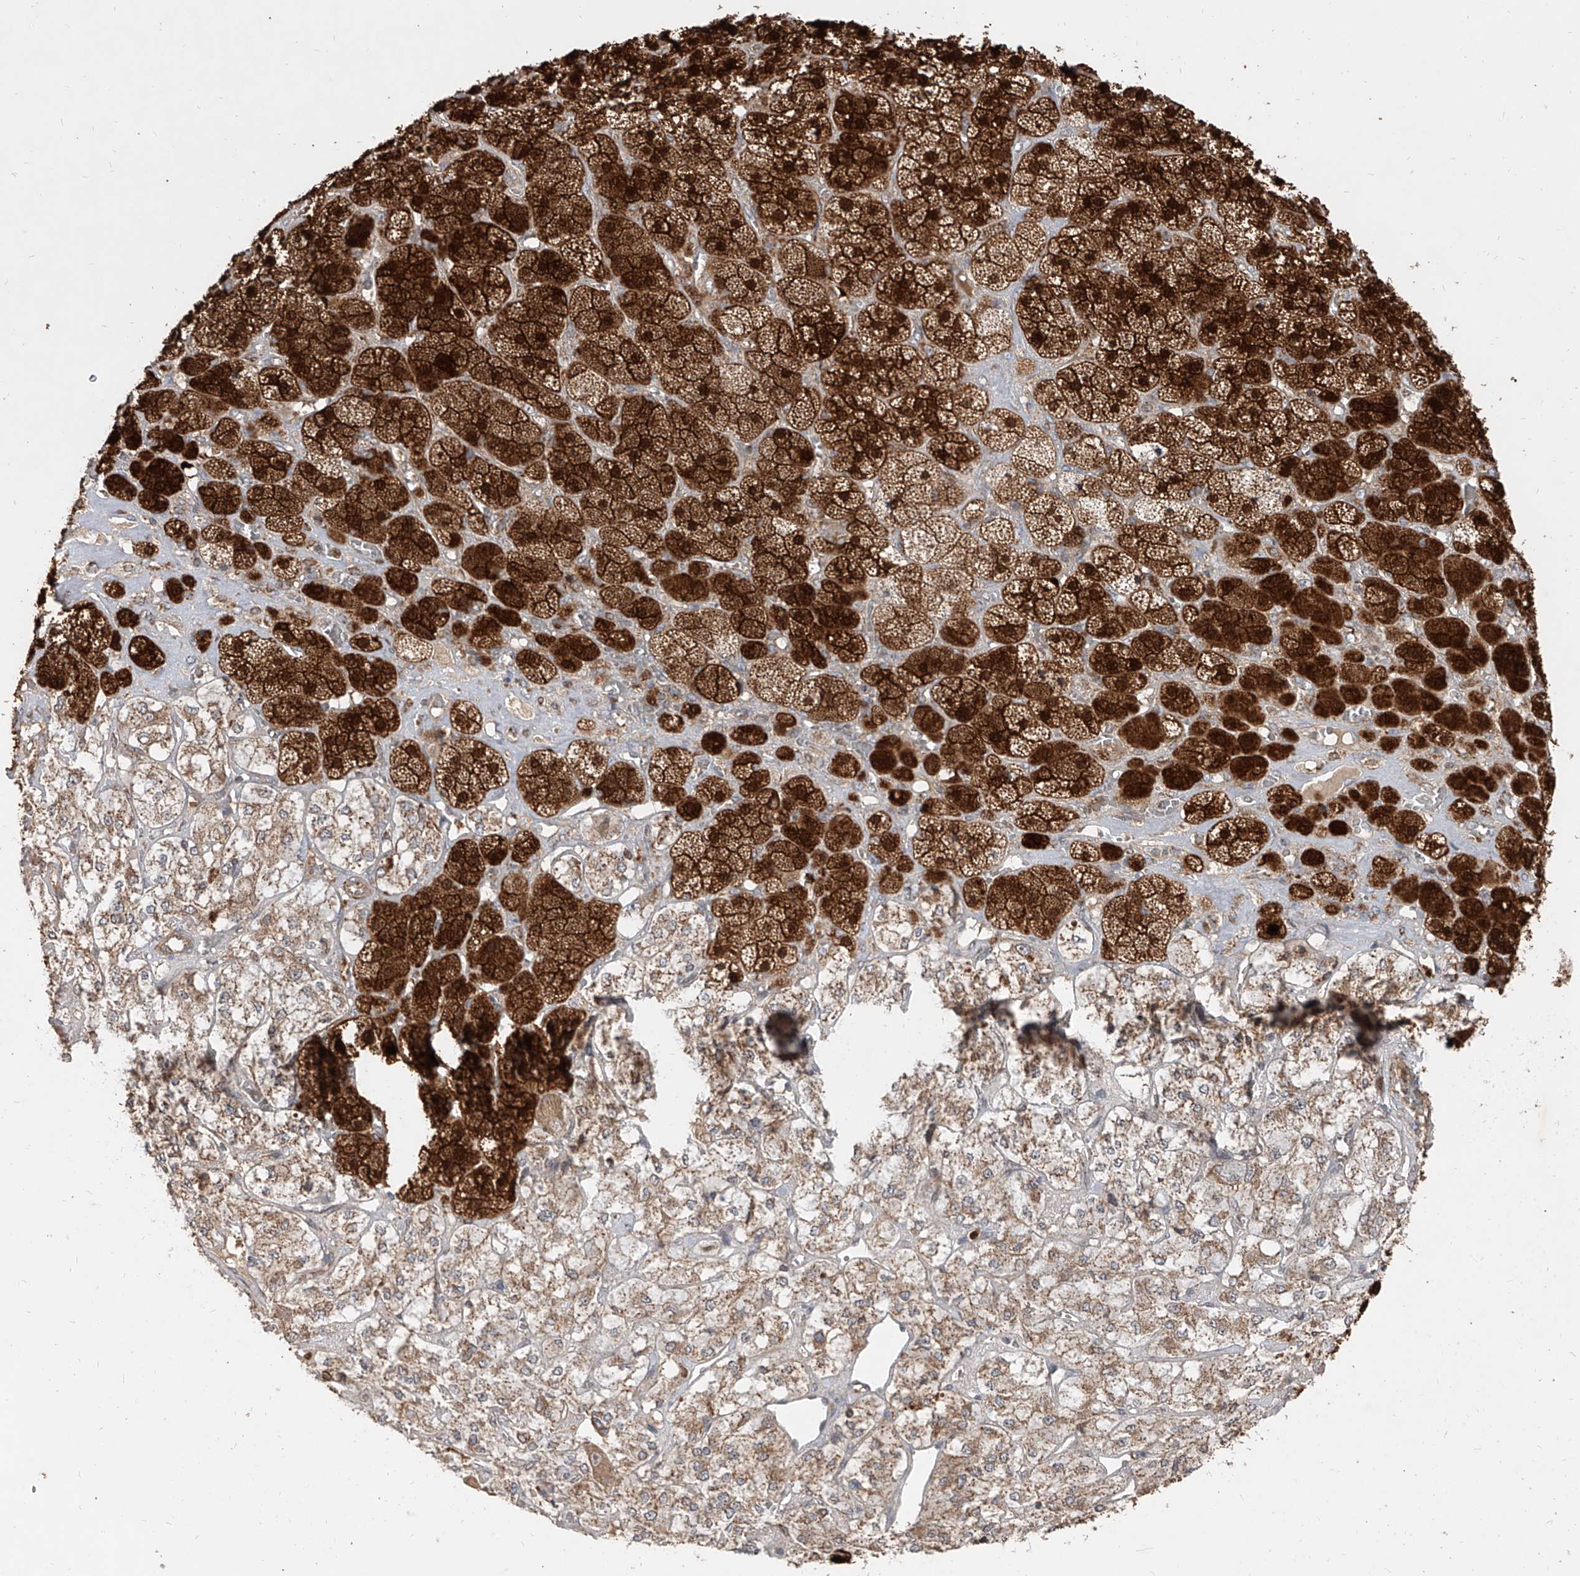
{"staining": {"intensity": "strong", "quantity": ">75%", "location": "cytoplasmic/membranous,nuclear"}, "tissue": "adrenal gland", "cell_type": "Glandular cells", "image_type": "normal", "snomed": [{"axis": "morphology", "description": "Normal tissue, NOS"}, {"axis": "topography", "description": "Adrenal gland"}], "caption": "Immunohistochemical staining of unremarkable human adrenal gland demonstrates high levels of strong cytoplasmic/membranous,nuclear expression in approximately >75% of glandular cells. The staining is performed using DAB (3,3'-diaminobenzidine) brown chromogen to label protein expression. The nuclei are counter-stained blue using hematoxylin.", "gene": "AIM2", "patient": {"sex": "male", "age": 57}}